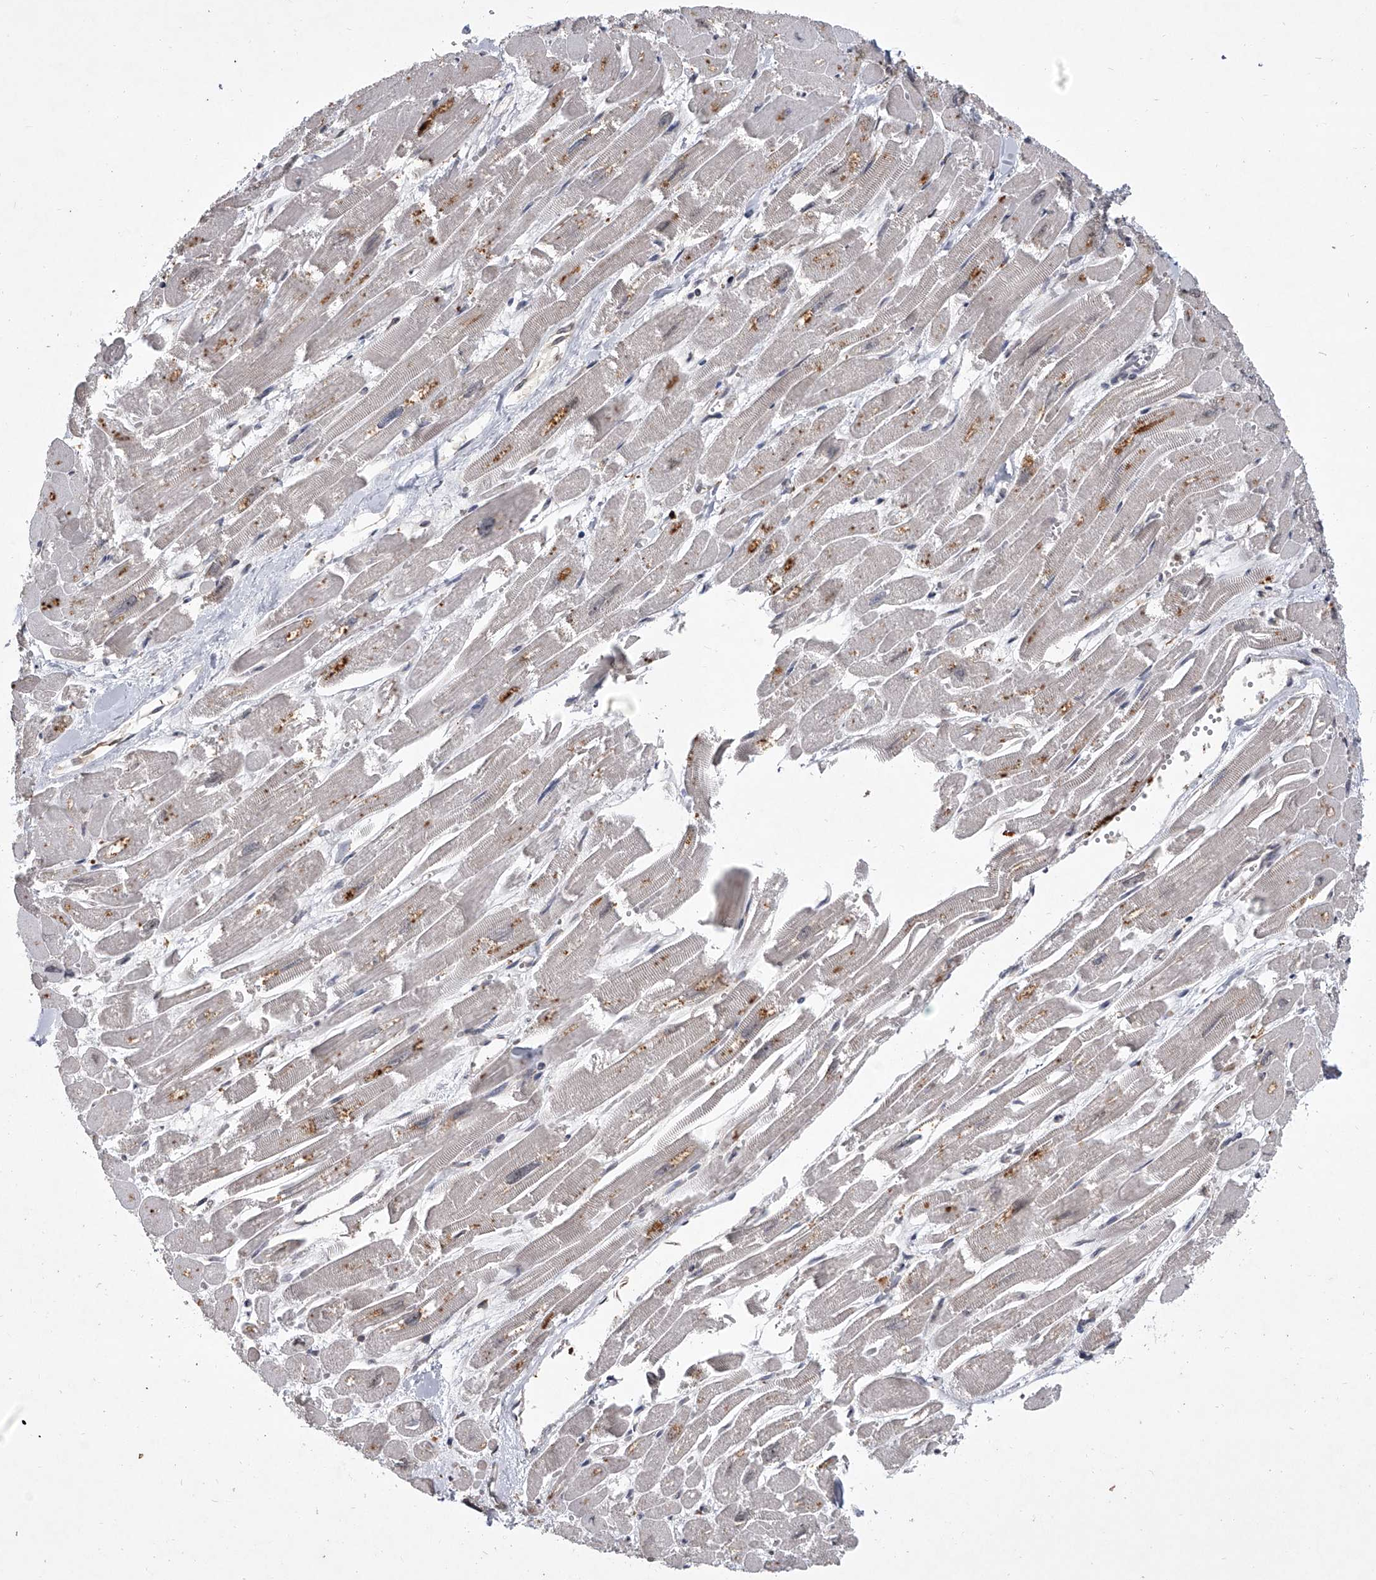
{"staining": {"intensity": "moderate", "quantity": "<25%", "location": "cytoplasmic/membranous"}, "tissue": "heart muscle", "cell_type": "Cardiomyocytes", "image_type": "normal", "snomed": [{"axis": "morphology", "description": "Normal tissue, NOS"}, {"axis": "topography", "description": "Heart"}], "caption": "Cardiomyocytes display moderate cytoplasmic/membranous staining in about <25% of cells in unremarkable heart muscle.", "gene": "EIF2S2", "patient": {"sex": "male", "age": 54}}